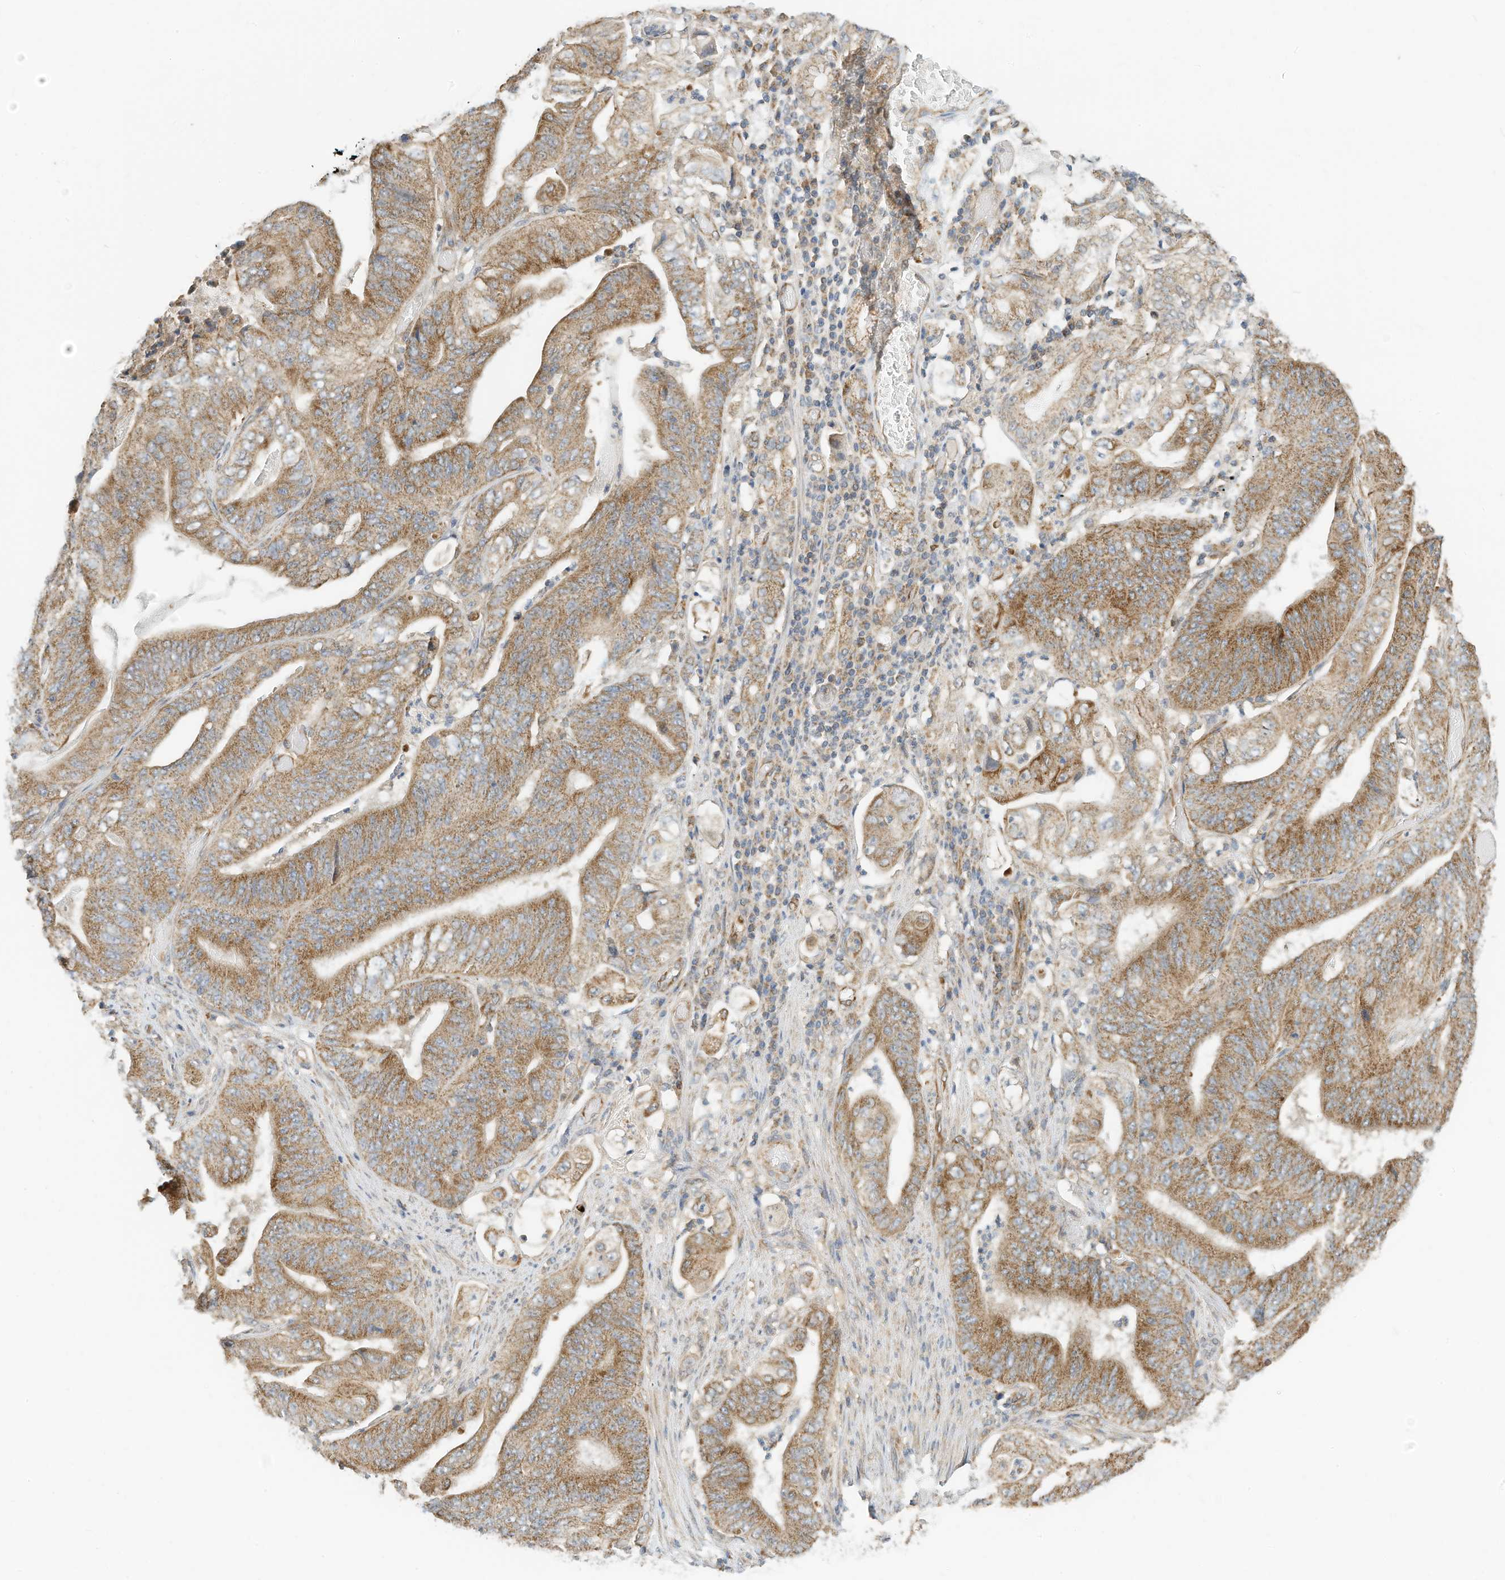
{"staining": {"intensity": "moderate", "quantity": ">75%", "location": "cytoplasmic/membranous"}, "tissue": "stomach cancer", "cell_type": "Tumor cells", "image_type": "cancer", "snomed": [{"axis": "morphology", "description": "Adenocarcinoma, NOS"}, {"axis": "topography", "description": "Stomach"}], "caption": "Stomach cancer stained with a brown dye reveals moderate cytoplasmic/membranous positive staining in about >75% of tumor cells.", "gene": "METTL6", "patient": {"sex": "female", "age": 73}}